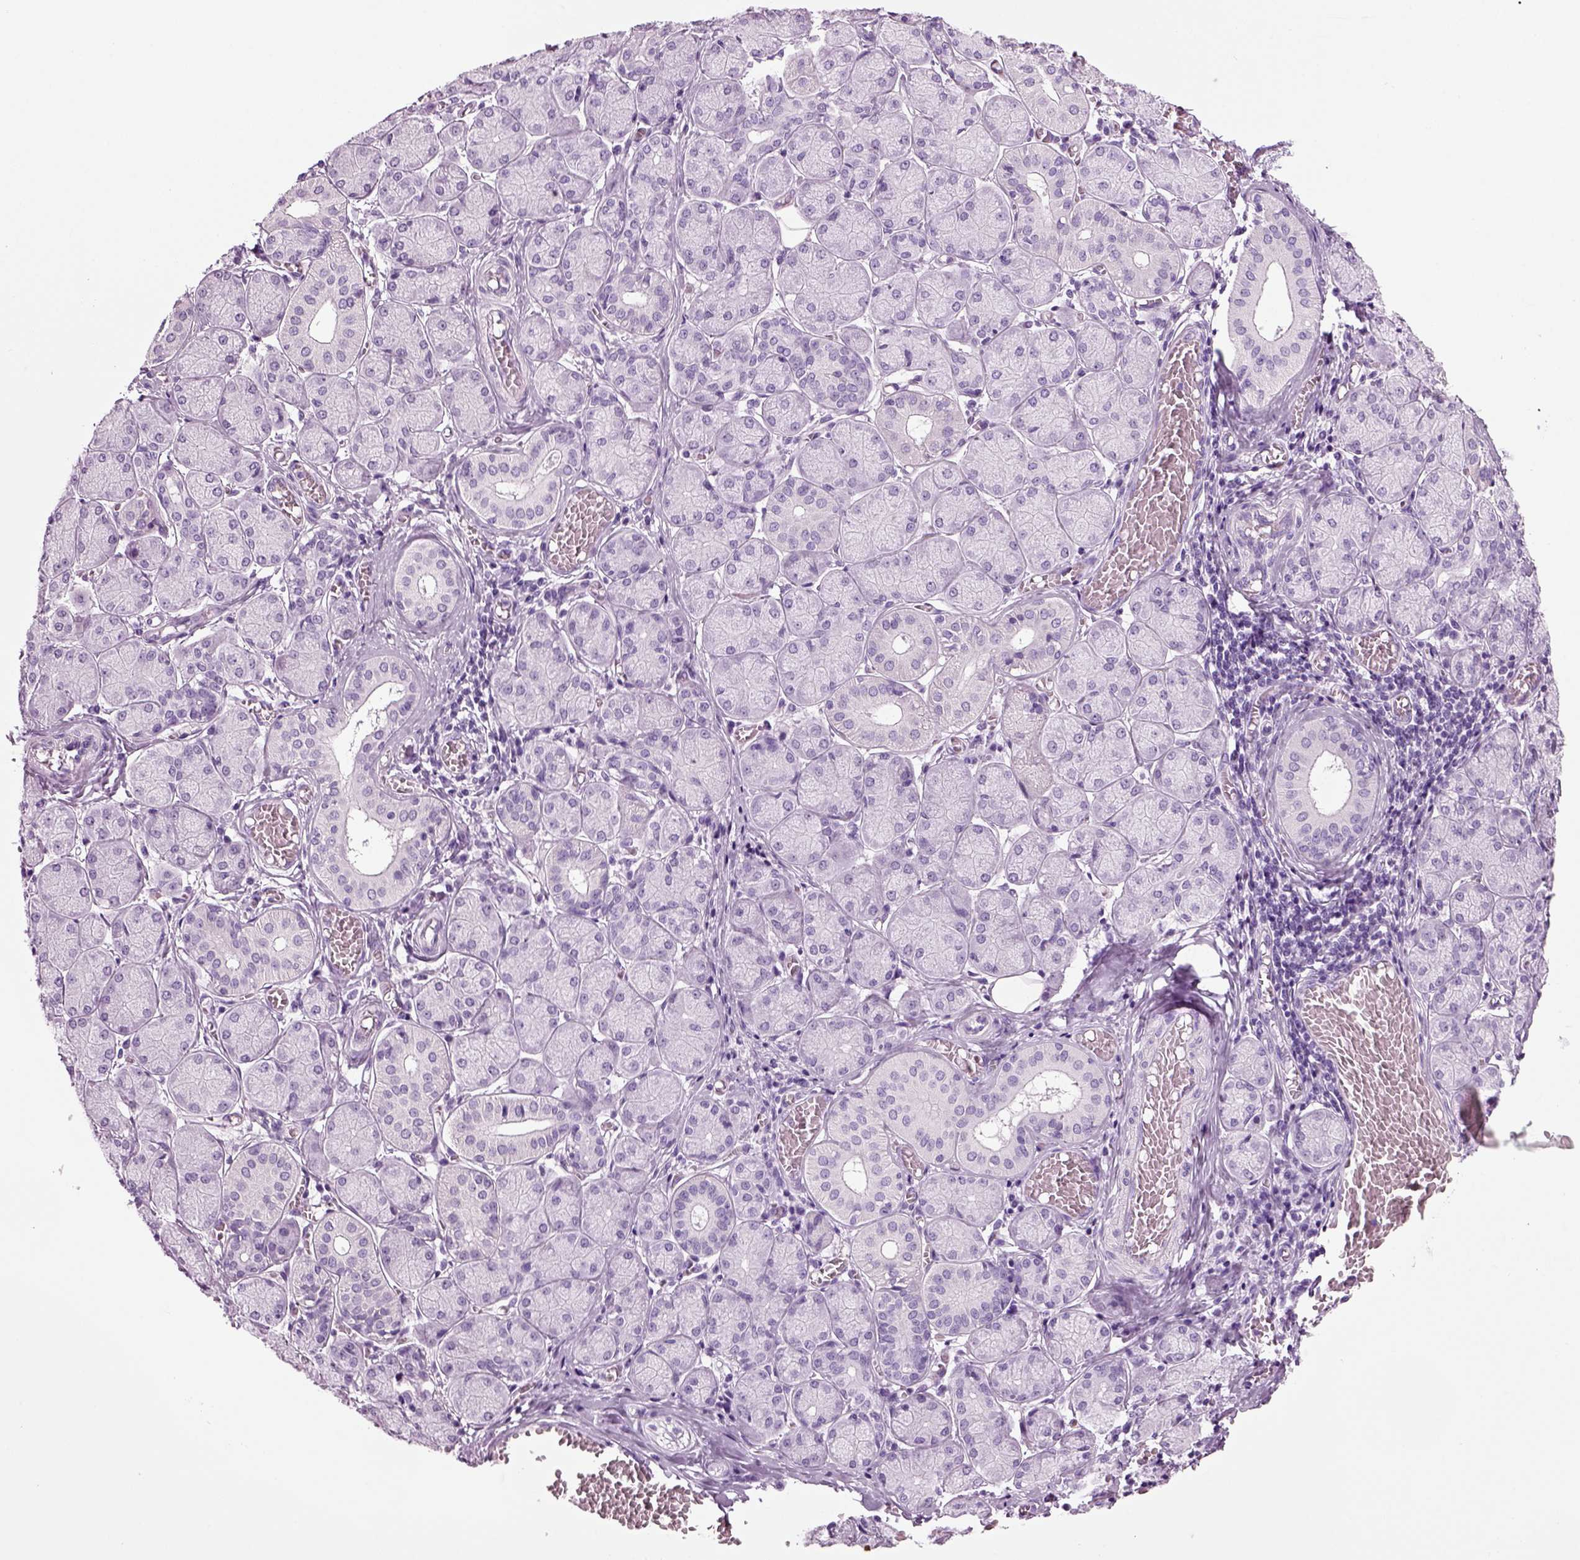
{"staining": {"intensity": "negative", "quantity": "none", "location": "none"}, "tissue": "salivary gland", "cell_type": "Glandular cells", "image_type": "normal", "snomed": [{"axis": "morphology", "description": "Normal tissue, NOS"}, {"axis": "topography", "description": "Salivary gland"}, {"axis": "topography", "description": "Peripheral nerve tissue"}], "caption": "This image is of normal salivary gland stained with immunohistochemistry (IHC) to label a protein in brown with the nuclei are counter-stained blue. There is no expression in glandular cells.", "gene": "CD109", "patient": {"sex": "female", "age": 24}}